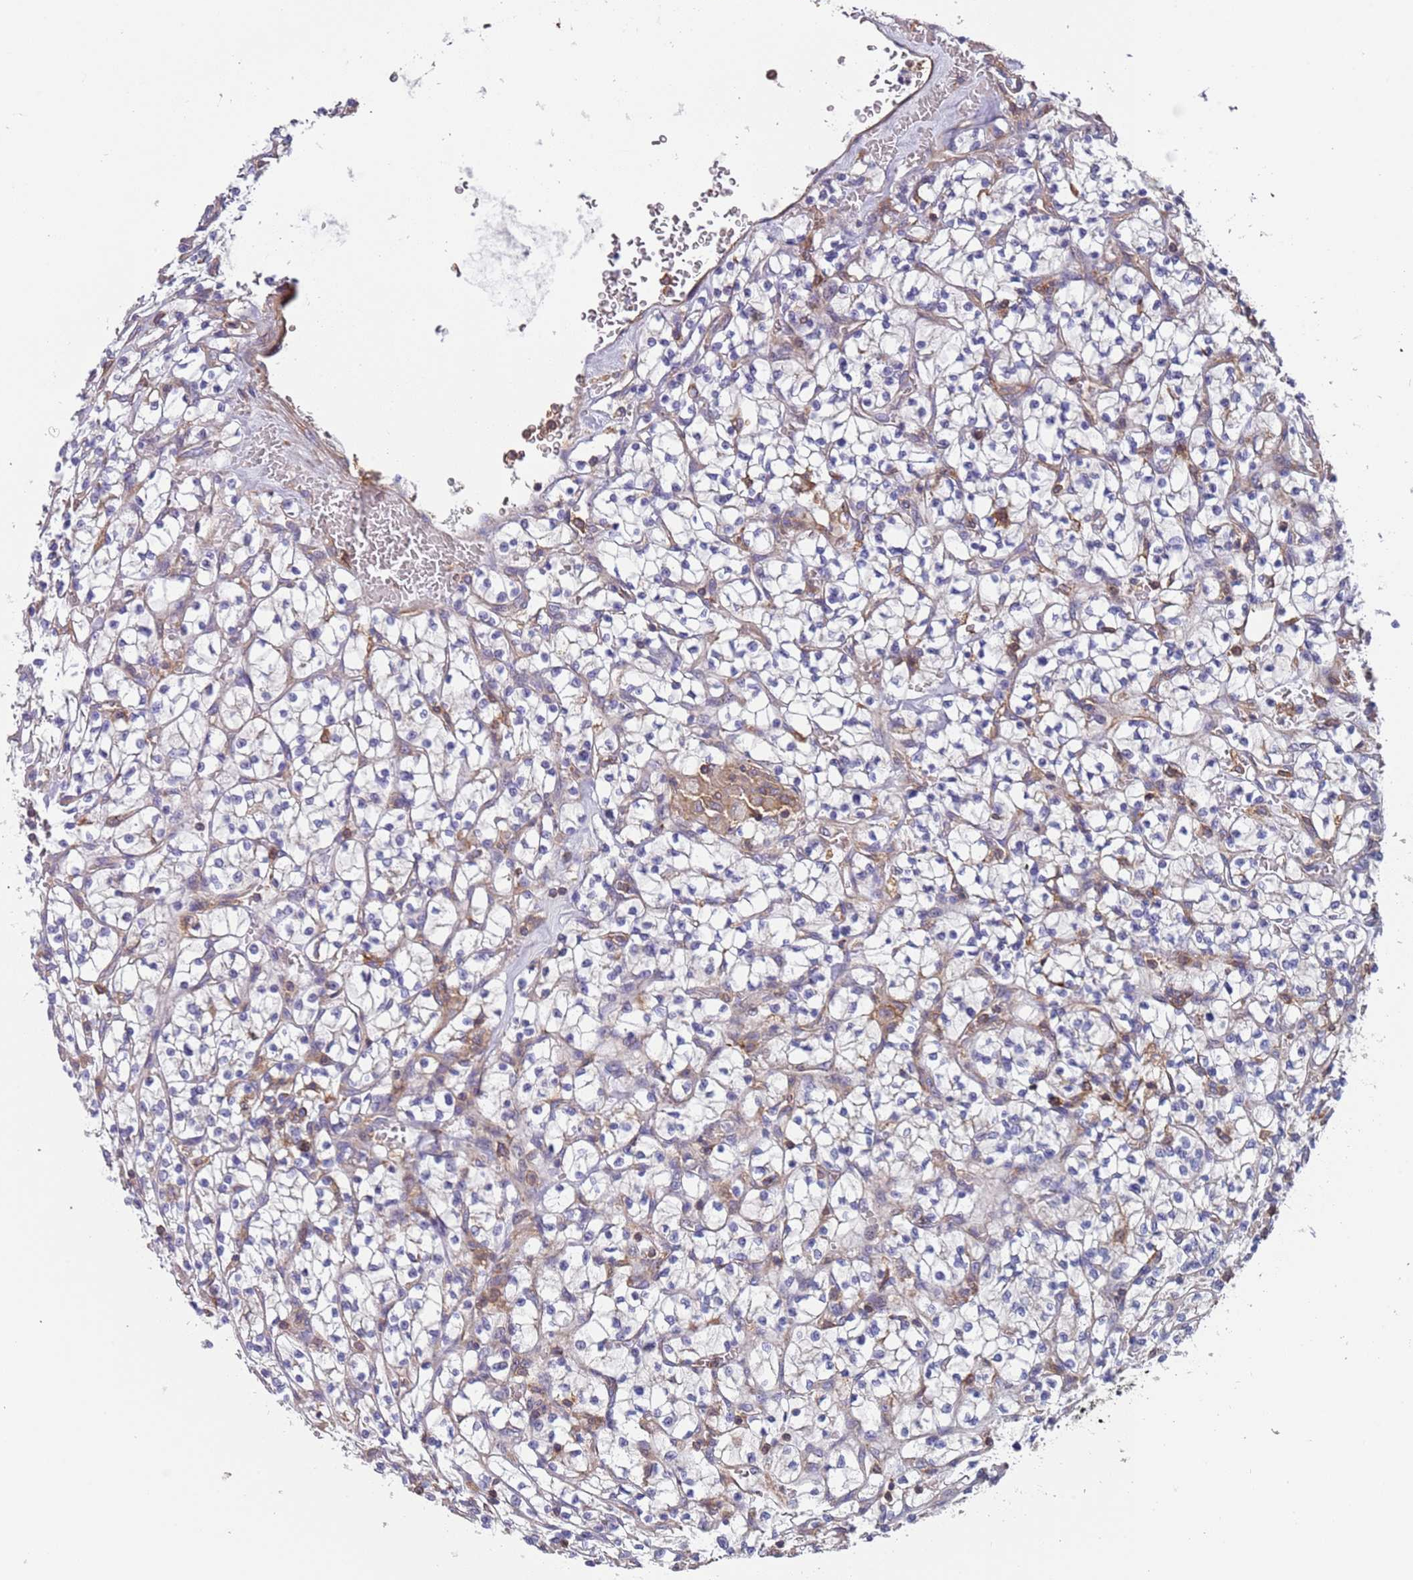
{"staining": {"intensity": "negative", "quantity": "none", "location": "none"}, "tissue": "renal cancer", "cell_type": "Tumor cells", "image_type": "cancer", "snomed": [{"axis": "morphology", "description": "Adenocarcinoma, NOS"}, {"axis": "topography", "description": "Kidney"}], "caption": "Tumor cells show no significant staining in renal cancer (adenocarcinoma).", "gene": "SYT4", "patient": {"sex": "female", "age": 64}}